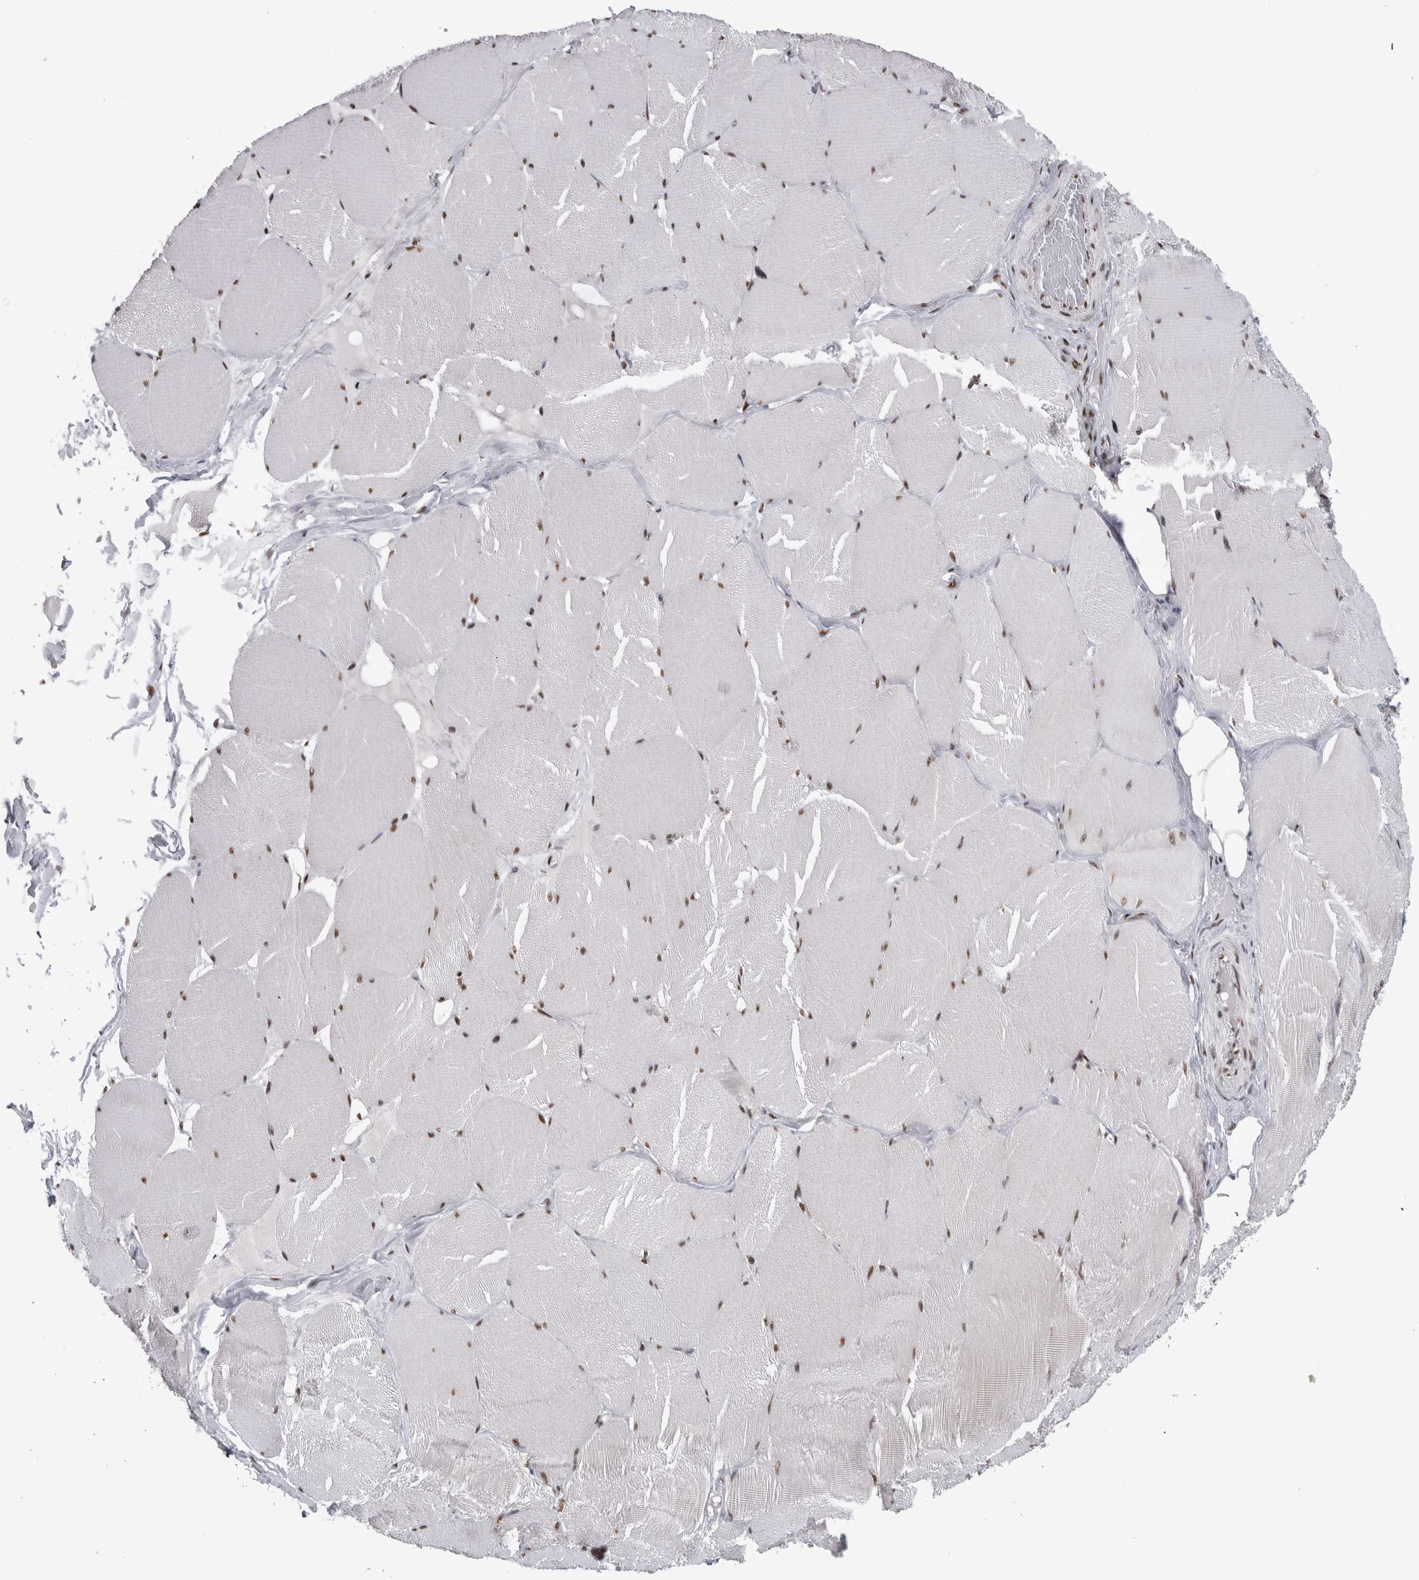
{"staining": {"intensity": "strong", "quantity": "25%-75%", "location": "nuclear"}, "tissue": "skeletal muscle", "cell_type": "Myocytes", "image_type": "normal", "snomed": [{"axis": "morphology", "description": "Normal tissue, NOS"}, {"axis": "topography", "description": "Skin"}, {"axis": "topography", "description": "Skeletal muscle"}], "caption": "Immunohistochemistry (IHC) image of unremarkable skeletal muscle: human skeletal muscle stained using immunohistochemistry (IHC) displays high levels of strong protein expression localized specifically in the nuclear of myocytes, appearing as a nuclear brown color.", "gene": "ZSCAN2", "patient": {"sex": "male", "age": 83}}